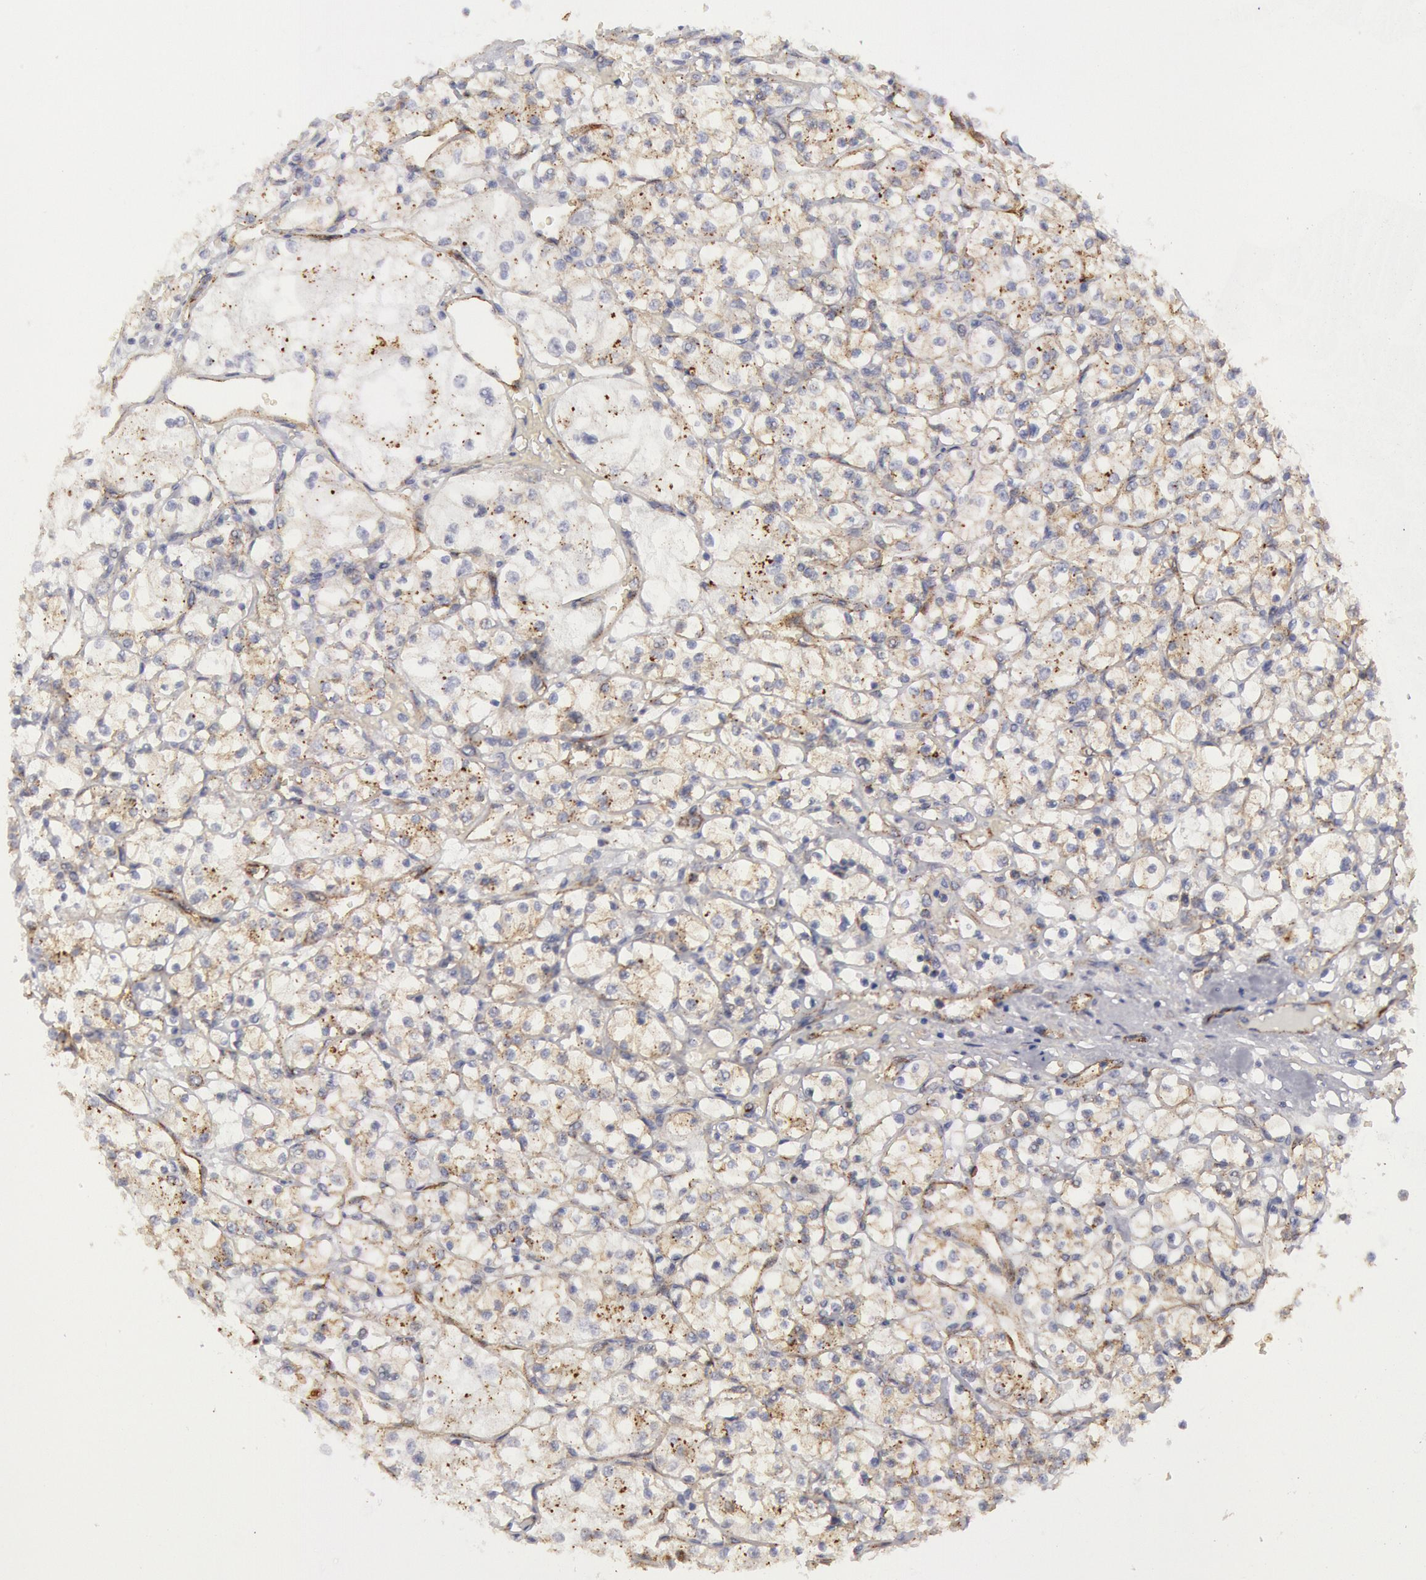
{"staining": {"intensity": "weak", "quantity": "<25%", "location": "cytoplasmic/membranous"}, "tissue": "renal cancer", "cell_type": "Tumor cells", "image_type": "cancer", "snomed": [{"axis": "morphology", "description": "Adenocarcinoma, NOS"}, {"axis": "topography", "description": "Kidney"}], "caption": "Renal adenocarcinoma was stained to show a protein in brown. There is no significant expression in tumor cells.", "gene": "FLOT1", "patient": {"sex": "male", "age": 61}}